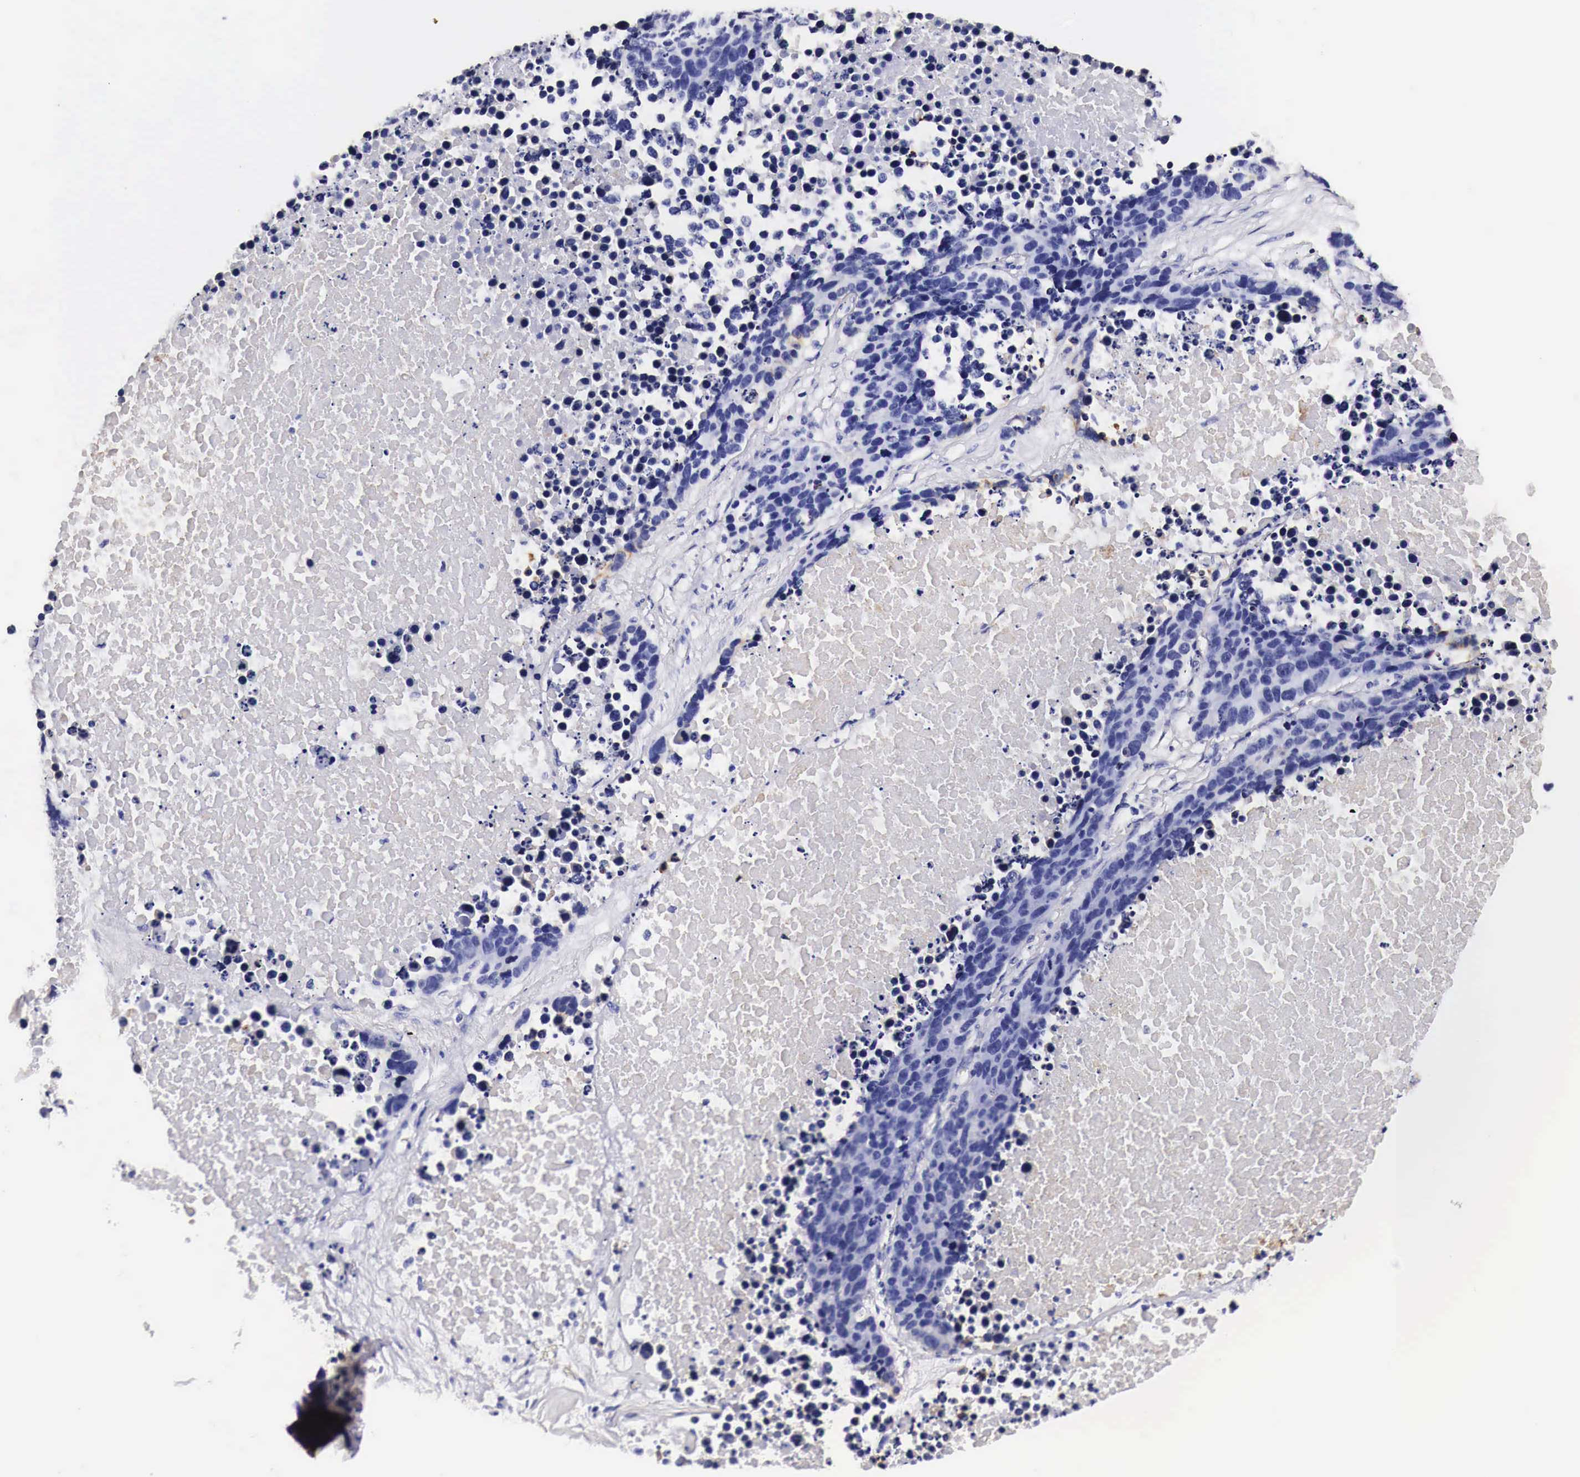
{"staining": {"intensity": "negative", "quantity": "none", "location": "none"}, "tissue": "lung cancer", "cell_type": "Tumor cells", "image_type": "cancer", "snomed": [{"axis": "morphology", "description": "Carcinoid, malignant, NOS"}, {"axis": "topography", "description": "Lung"}], "caption": "A high-resolution image shows immunohistochemistry staining of lung cancer (carcinoid (malignant)), which reveals no significant positivity in tumor cells. (DAB immunohistochemistry visualized using brightfield microscopy, high magnification).", "gene": "EGFR", "patient": {"sex": "male", "age": 60}}